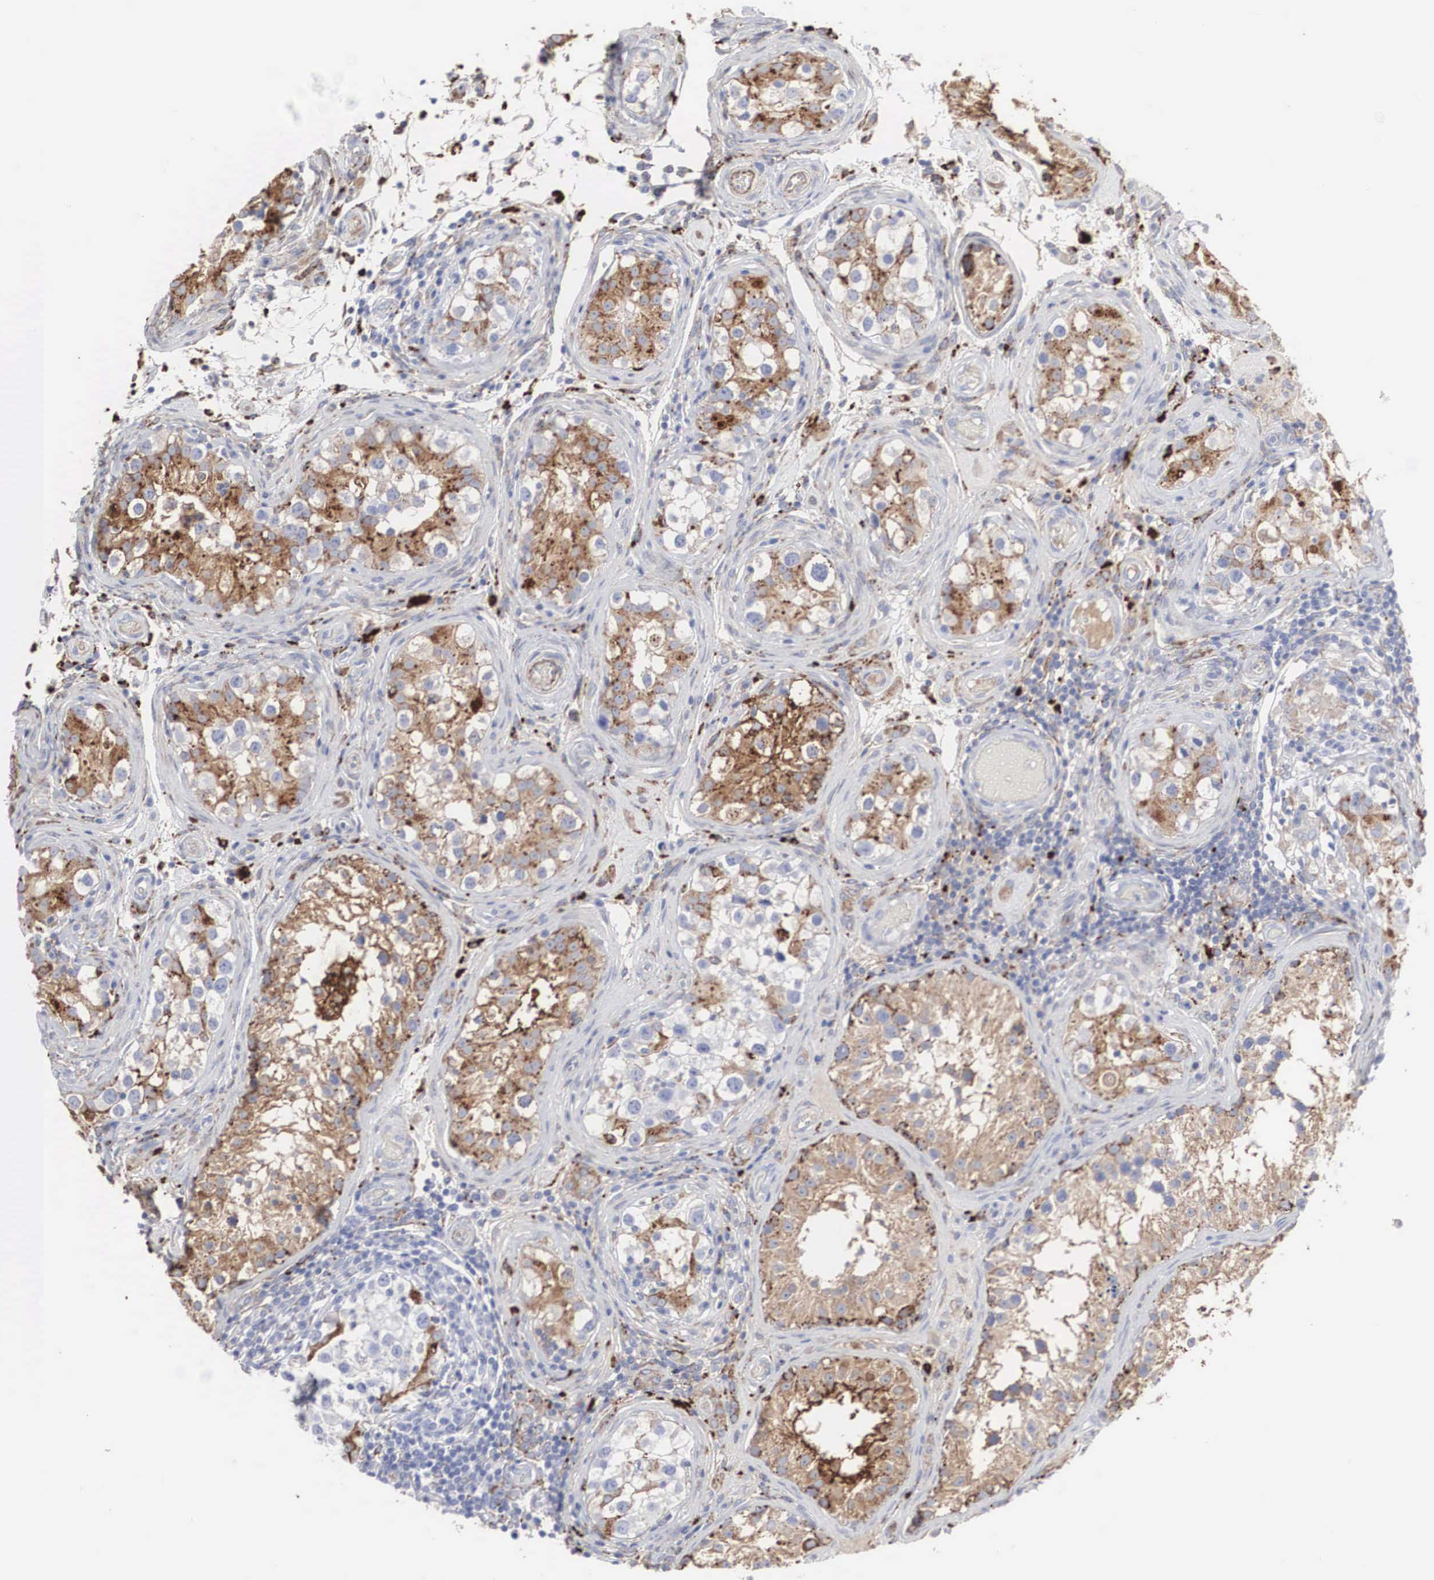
{"staining": {"intensity": "moderate", "quantity": ">75%", "location": "cytoplasmic/membranous"}, "tissue": "testis", "cell_type": "Cells in seminiferous ducts", "image_type": "normal", "snomed": [{"axis": "morphology", "description": "Normal tissue, NOS"}, {"axis": "topography", "description": "Testis"}], "caption": "This micrograph reveals normal testis stained with immunohistochemistry to label a protein in brown. The cytoplasmic/membranous of cells in seminiferous ducts show moderate positivity for the protein. Nuclei are counter-stained blue.", "gene": "LGALS3BP", "patient": {"sex": "male", "age": 24}}